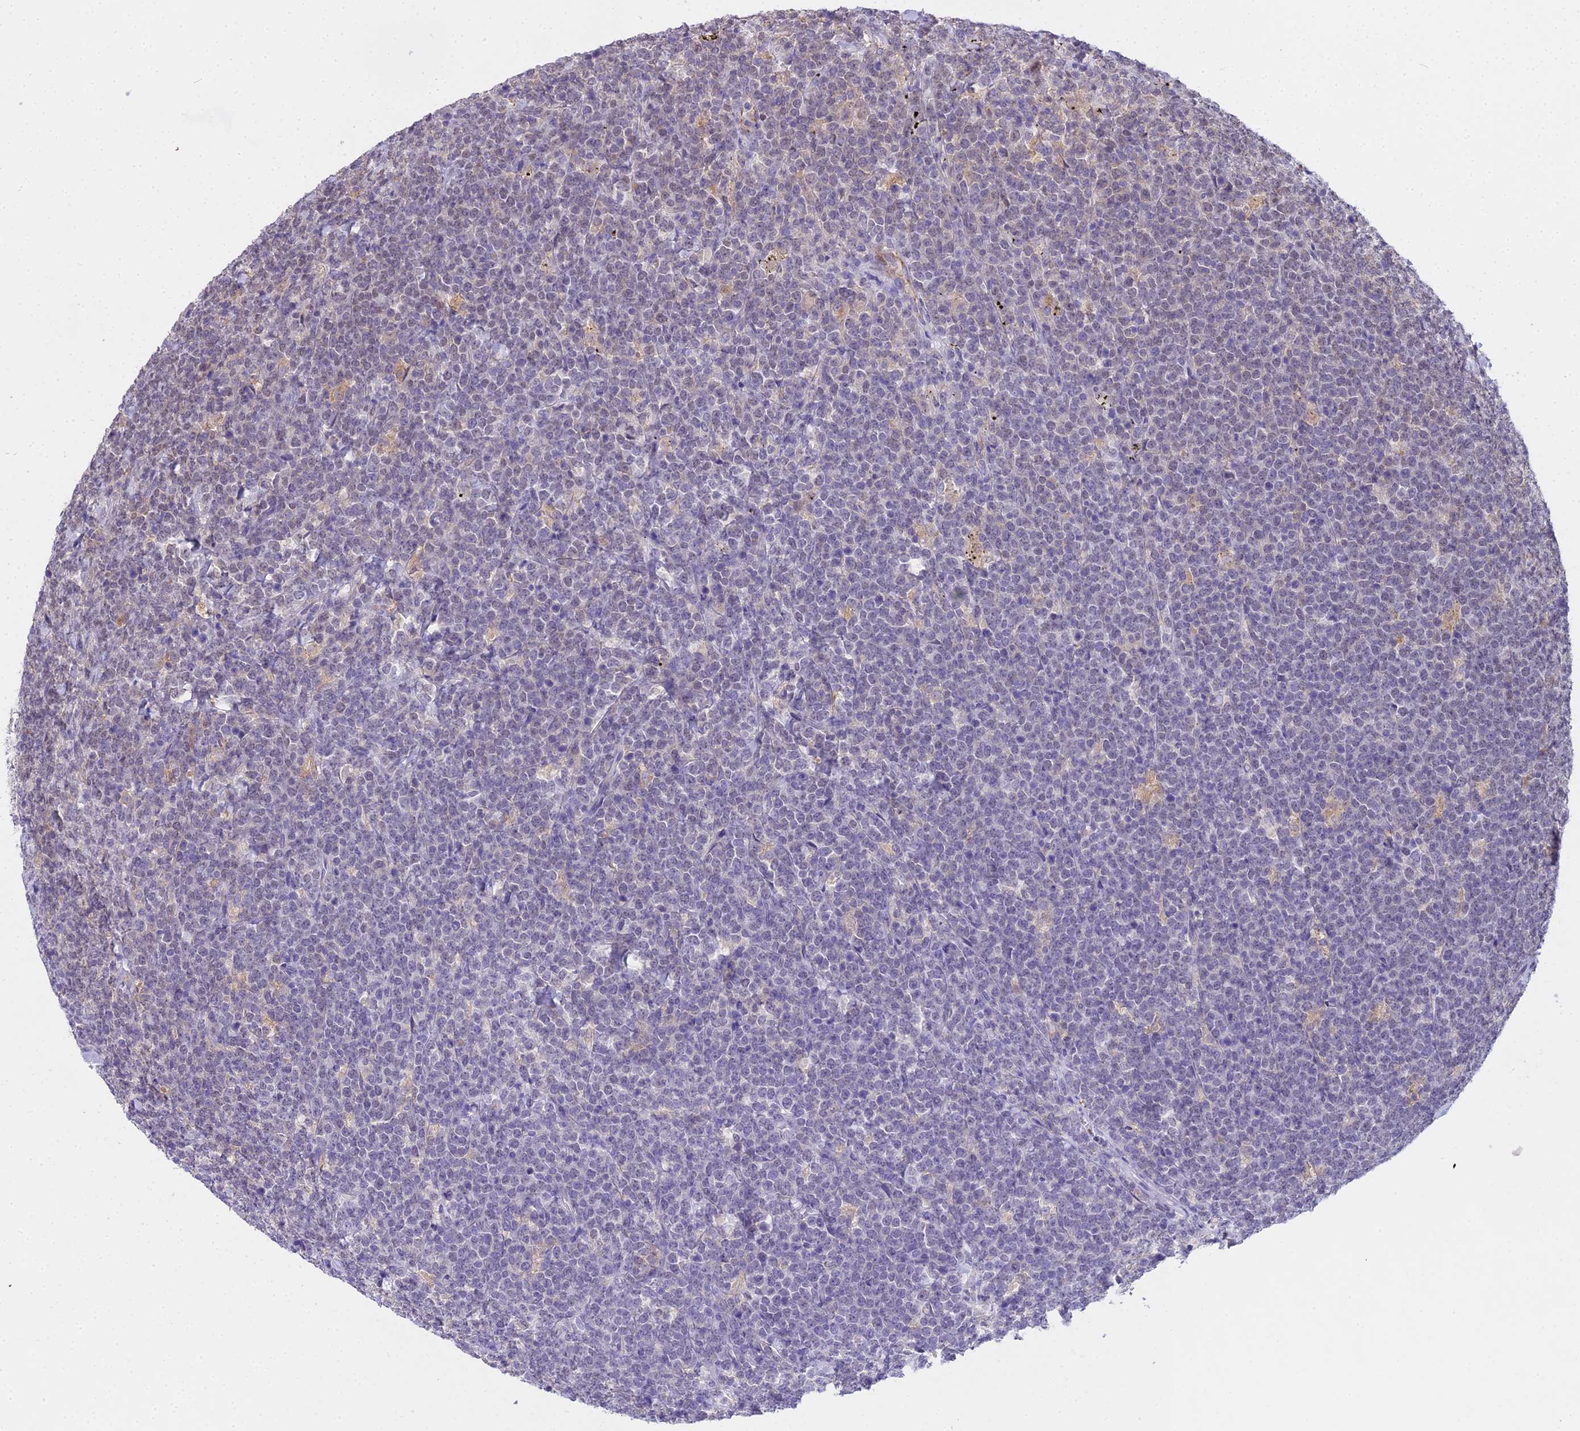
{"staining": {"intensity": "negative", "quantity": "none", "location": "none"}, "tissue": "lymphoma", "cell_type": "Tumor cells", "image_type": "cancer", "snomed": [{"axis": "morphology", "description": "Malignant lymphoma, non-Hodgkin's type, High grade"}, {"axis": "topography", "description": "Small intestine"}], "caption": "The image exhibits no staining of tumor cells in lymphoma.", "gene": "MAT2A", "patient": {"sex": "male", "age": 8}}